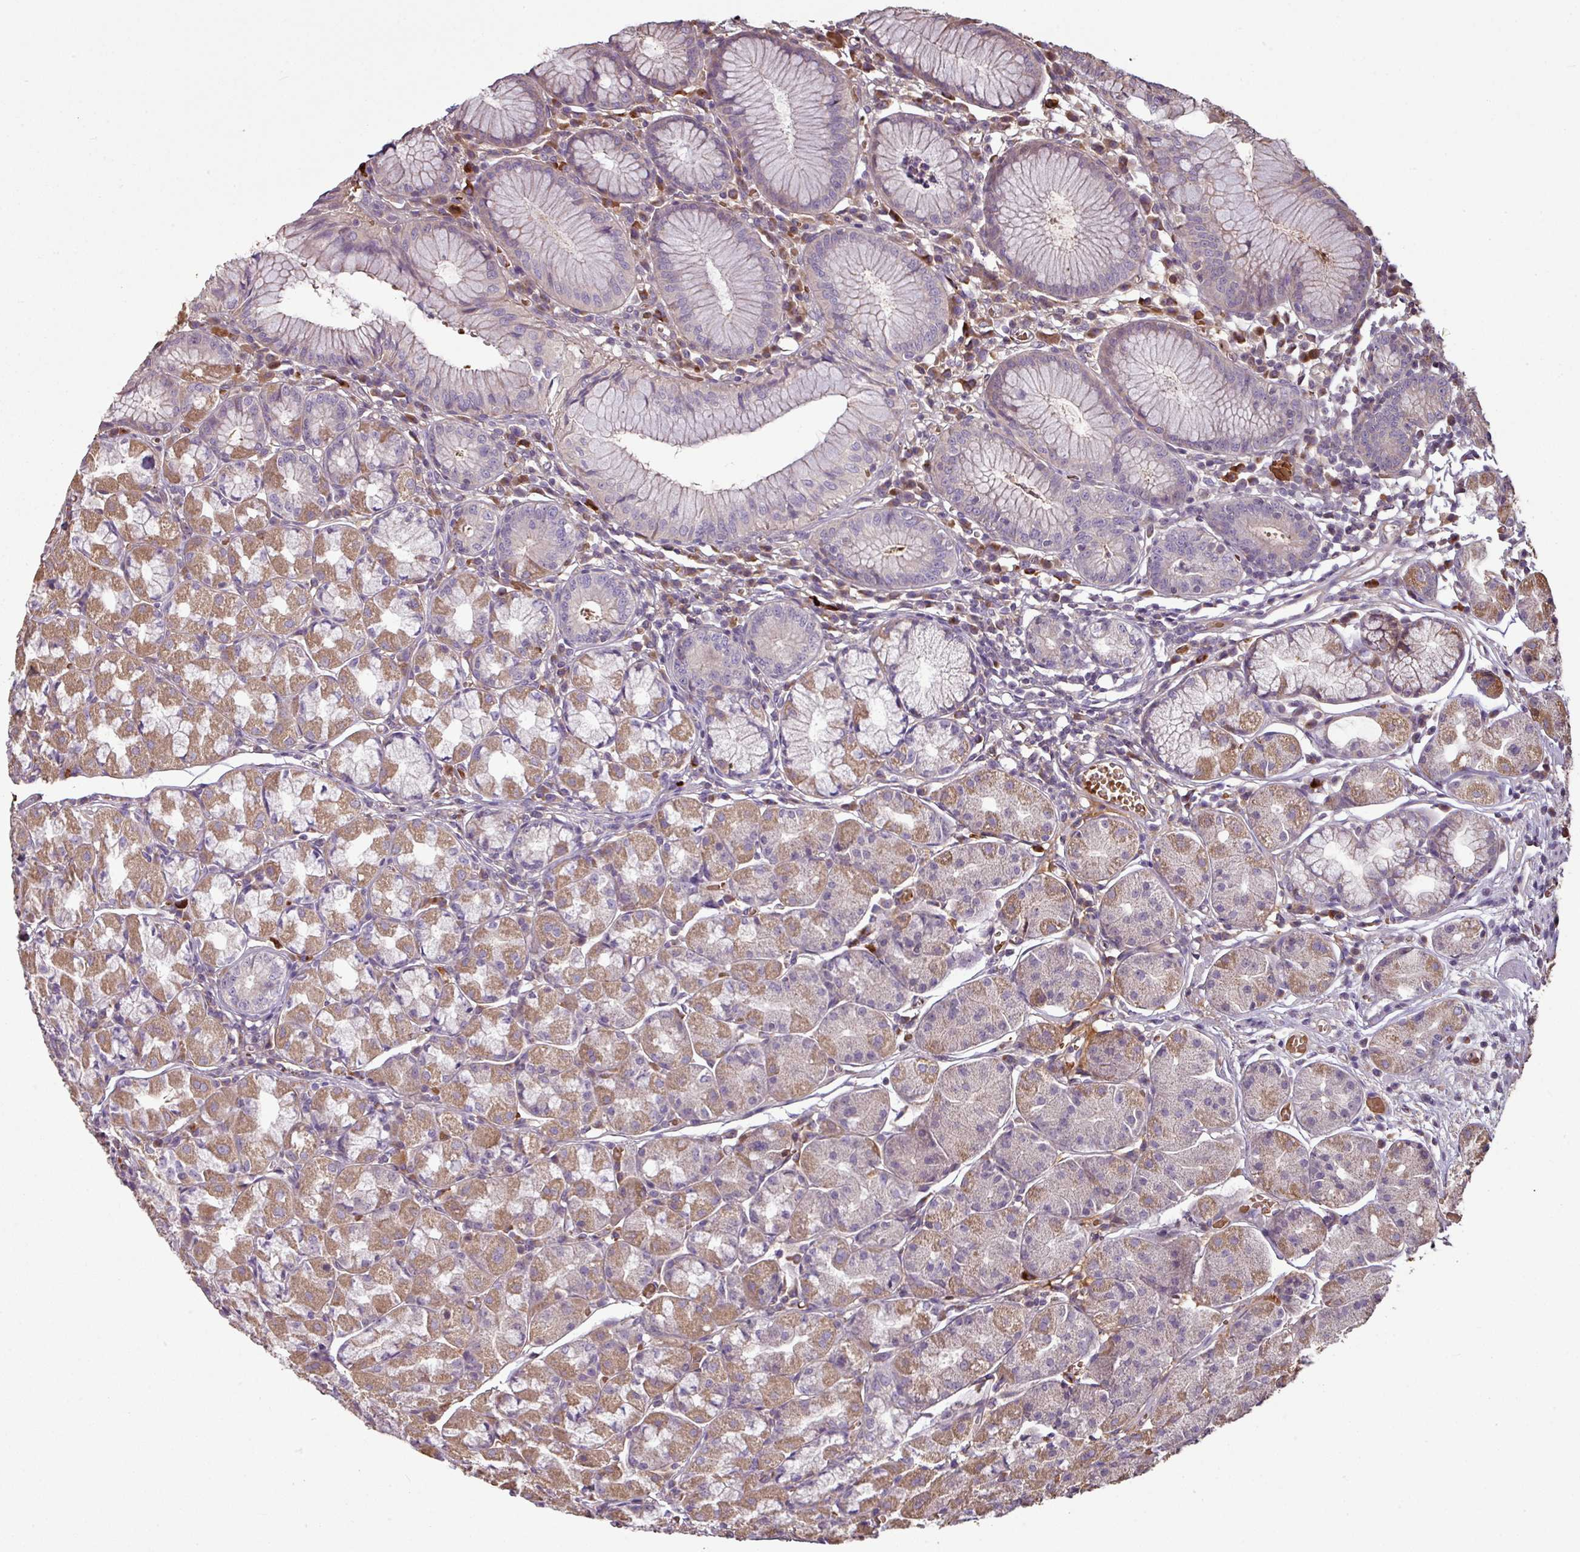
{"staining": {"intensity": "strong", "quantity": "25%-75%", "location": "cytoplasmic/membranous"}, "tissue": "stomach", "cell_type": "Glandular cells", "image_type": "normal", "snomed": [{"axis": "morphology", "description": "Normal tissue, NOS"}, {"axis": "topography", "description": "Stomach"}], "caption": "Strong cytoplasmic/membranous staining is identified in approximately 25%-75% of glandular cells in unremarkable stomach.", "gene": "NHSL2", "patient": {"sex": "male", "age": 55}}